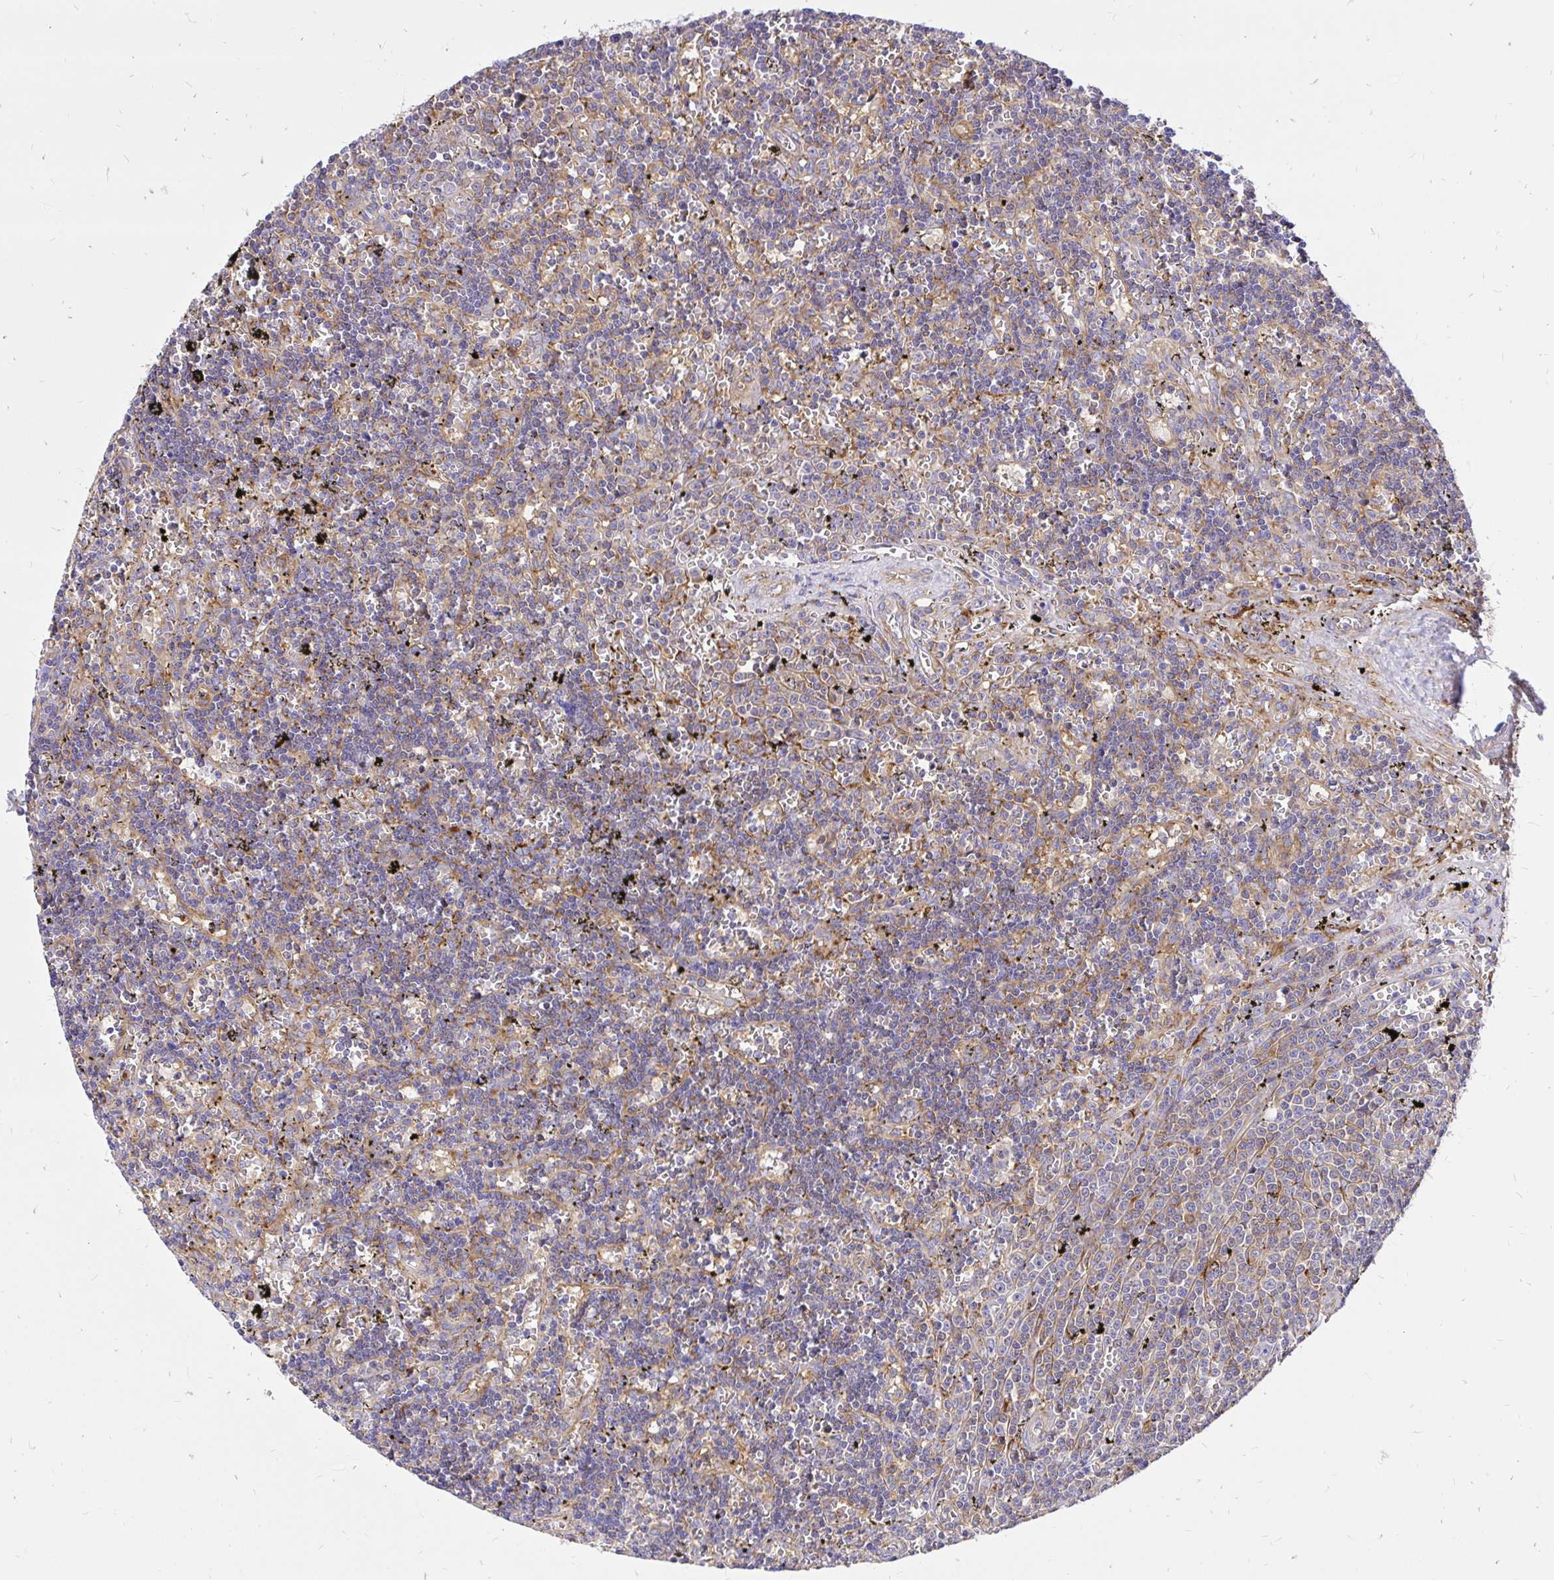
{"staining": {"intensity": "negative", "quantity": "none", "location": "none"}, "tissue": "lymphoma", "cell_type": "Tumor cells", "image_type": "cancer", "snomed": [{"axis": "morphology", "description": "Malignant lymphoma, non-Hodgkin's type, Low grade"}, {"axis": "topography", "description": "Spleen"}], "caption": "The image exhibits no staining of tumor cells in lymphoma.", "gene": "ABCB10", "patient": {"sex": "male", "age": 60}}